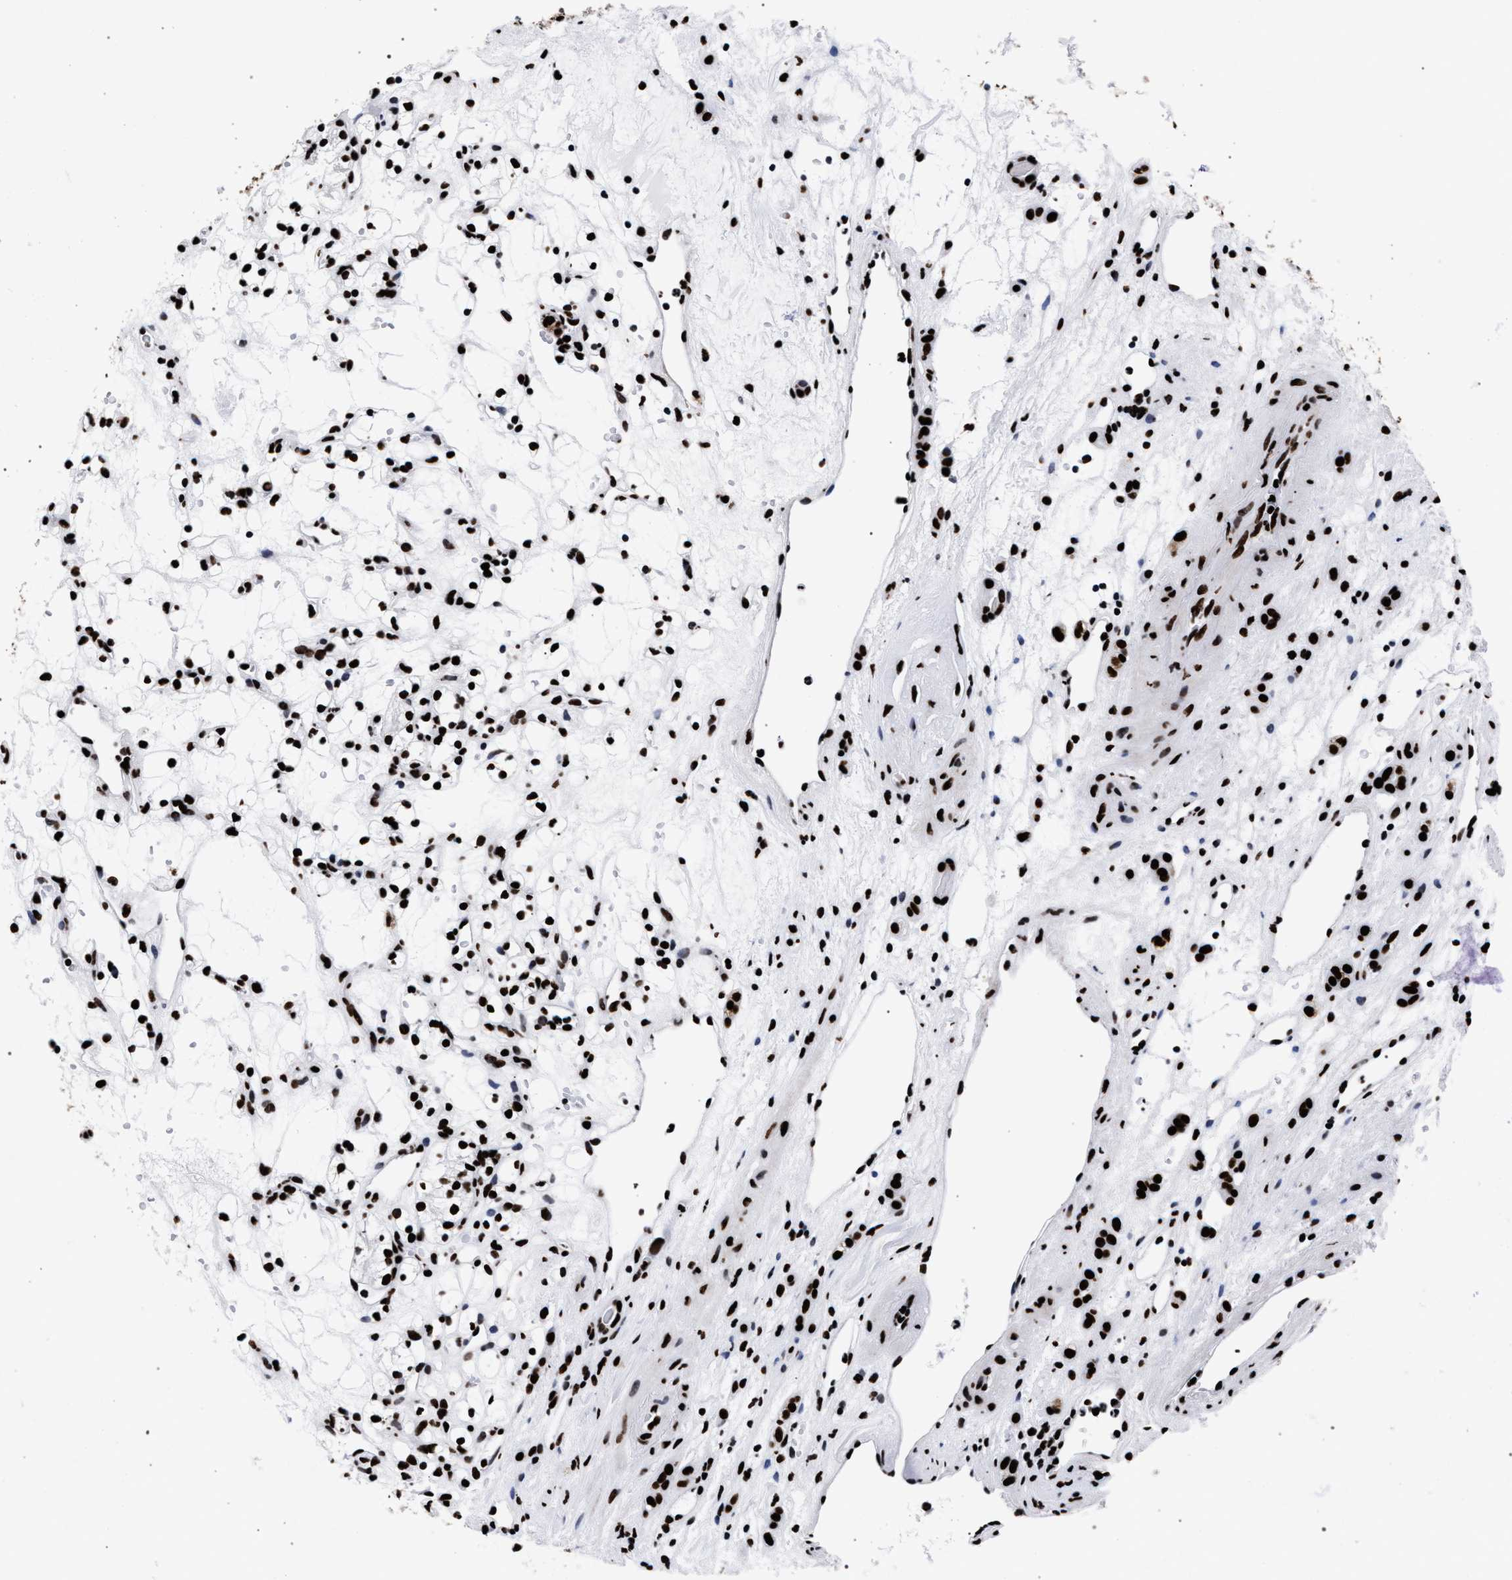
{"staining": {"intensity": "strong", "quantity": ">75%", "location": "nuclear"}, "tissue": "renal cancer", "cell_type": "Tumor cells", "image_type": "cancer", "snomed": [{"axis": "morphology", "description": "Adenocarcinoma, NOS"}, {"axis": "topography", "description": "Kidney"}], "caption": "Human renal adenocarcinoma stained with a brown dye reveals strong nuclear positive positivity in approximately >75% of tumor cells.", "gene": "HNRNPA1", "patient": {"sex": "female", "age": 60}}